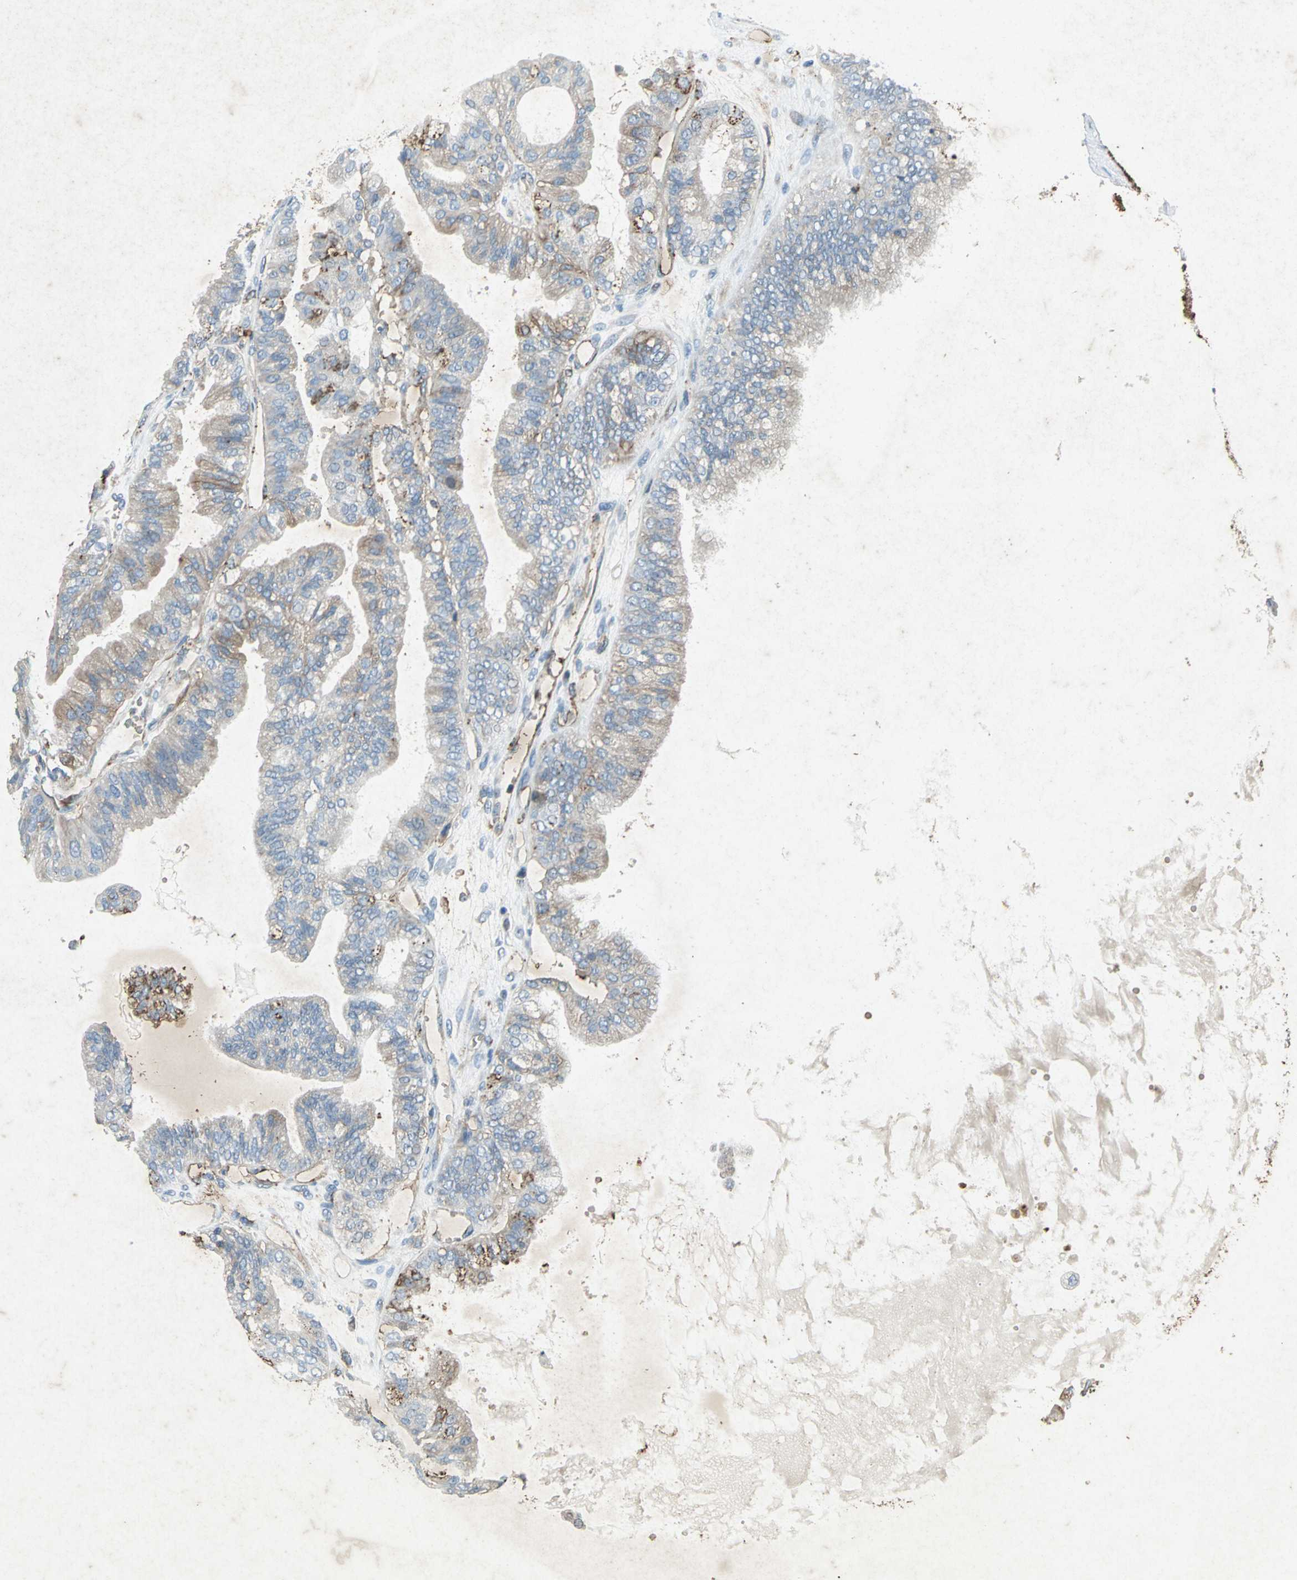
{"staining": {"intensity": "moderate", "quantity": "<25%", "location": "cytoplasmic/membranous"}, "tissue": "ovarian cancer", "cell_type": "Tumor cells", "image_type": "cancer", "snomed": [{"axis": "morphology", "description": "Carcinoma, NOS"}, {"axis": "morphology", "description": "Carcinoma, endometroid"}, {"axis": "topography", "description": "Ovary"}], "caption": "The photomicrograph demonstrates a brown stain indicating the presence of a protein in the cytoplasmic/membranous of tumor cells in ovarian carcinoma. (Brightfield microscopy of DAB IHC at high magnification).", "gene": "CCR6", "patient": {"sex": "female", "age": 50}}